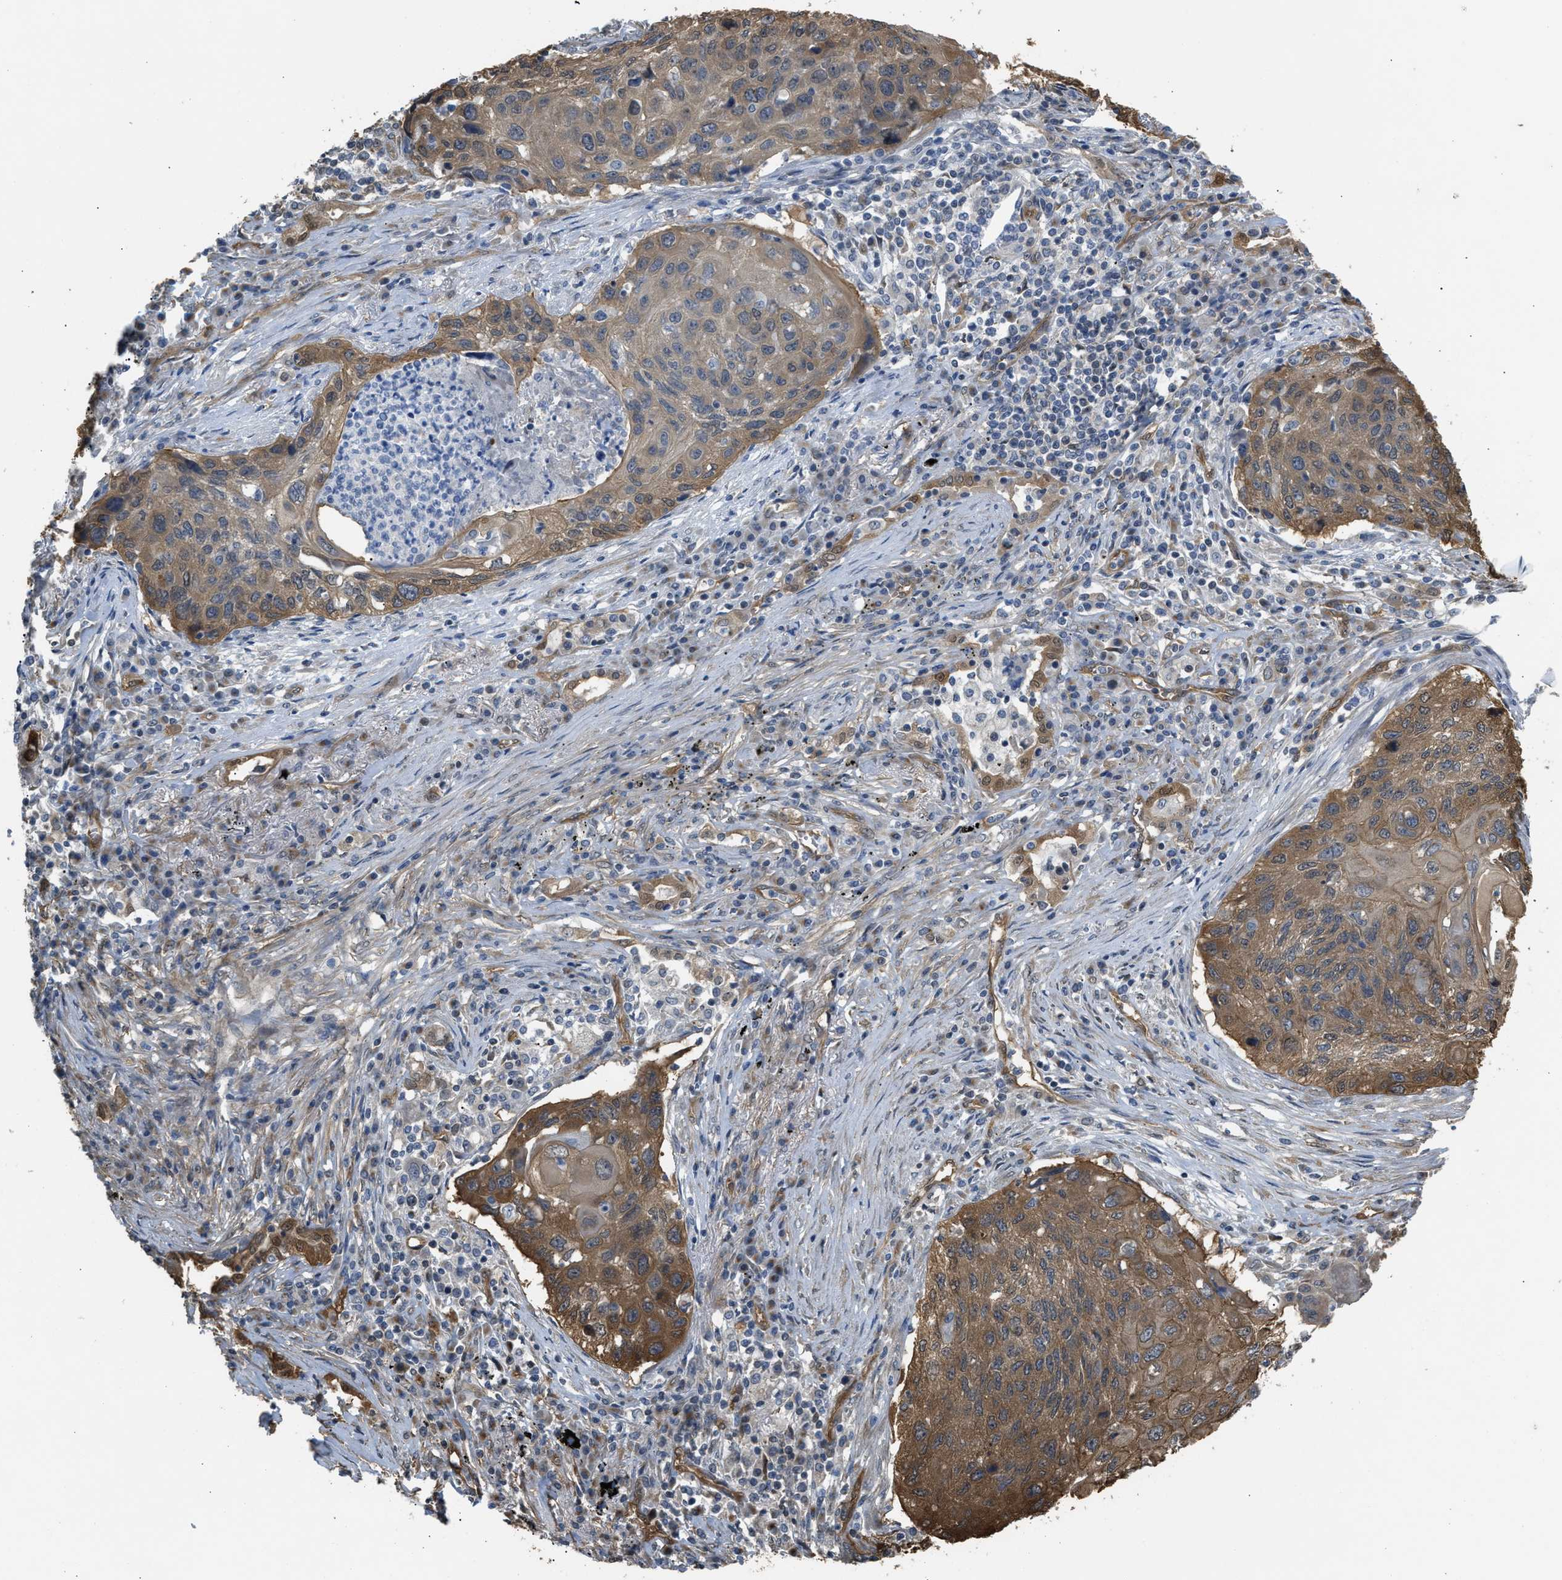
{"staining": {"intensity": "moderate", "quantity": ">75%", "location": "cytoplasmic/membranous"}, "tissue": "lung cancer", "cell_type": "Tumor cells", "image_type": "cancer", "snomed": [{"axis": "morphology", "description": "Squamous cell carcinoma, NOS"}, {"axis": "topography", "description": "Lung"}], "caption": "This micrograph reveals lung cancer (squamous cell carcinoma) stained with IHC to label a protein in brown. The cytoplasmic/membranous of tumor cells show moderate positivity for the protein. Nuclei are counter-stained blue.", "gene": "BAG3", "patient": {"sex": "female", "age": 63}}